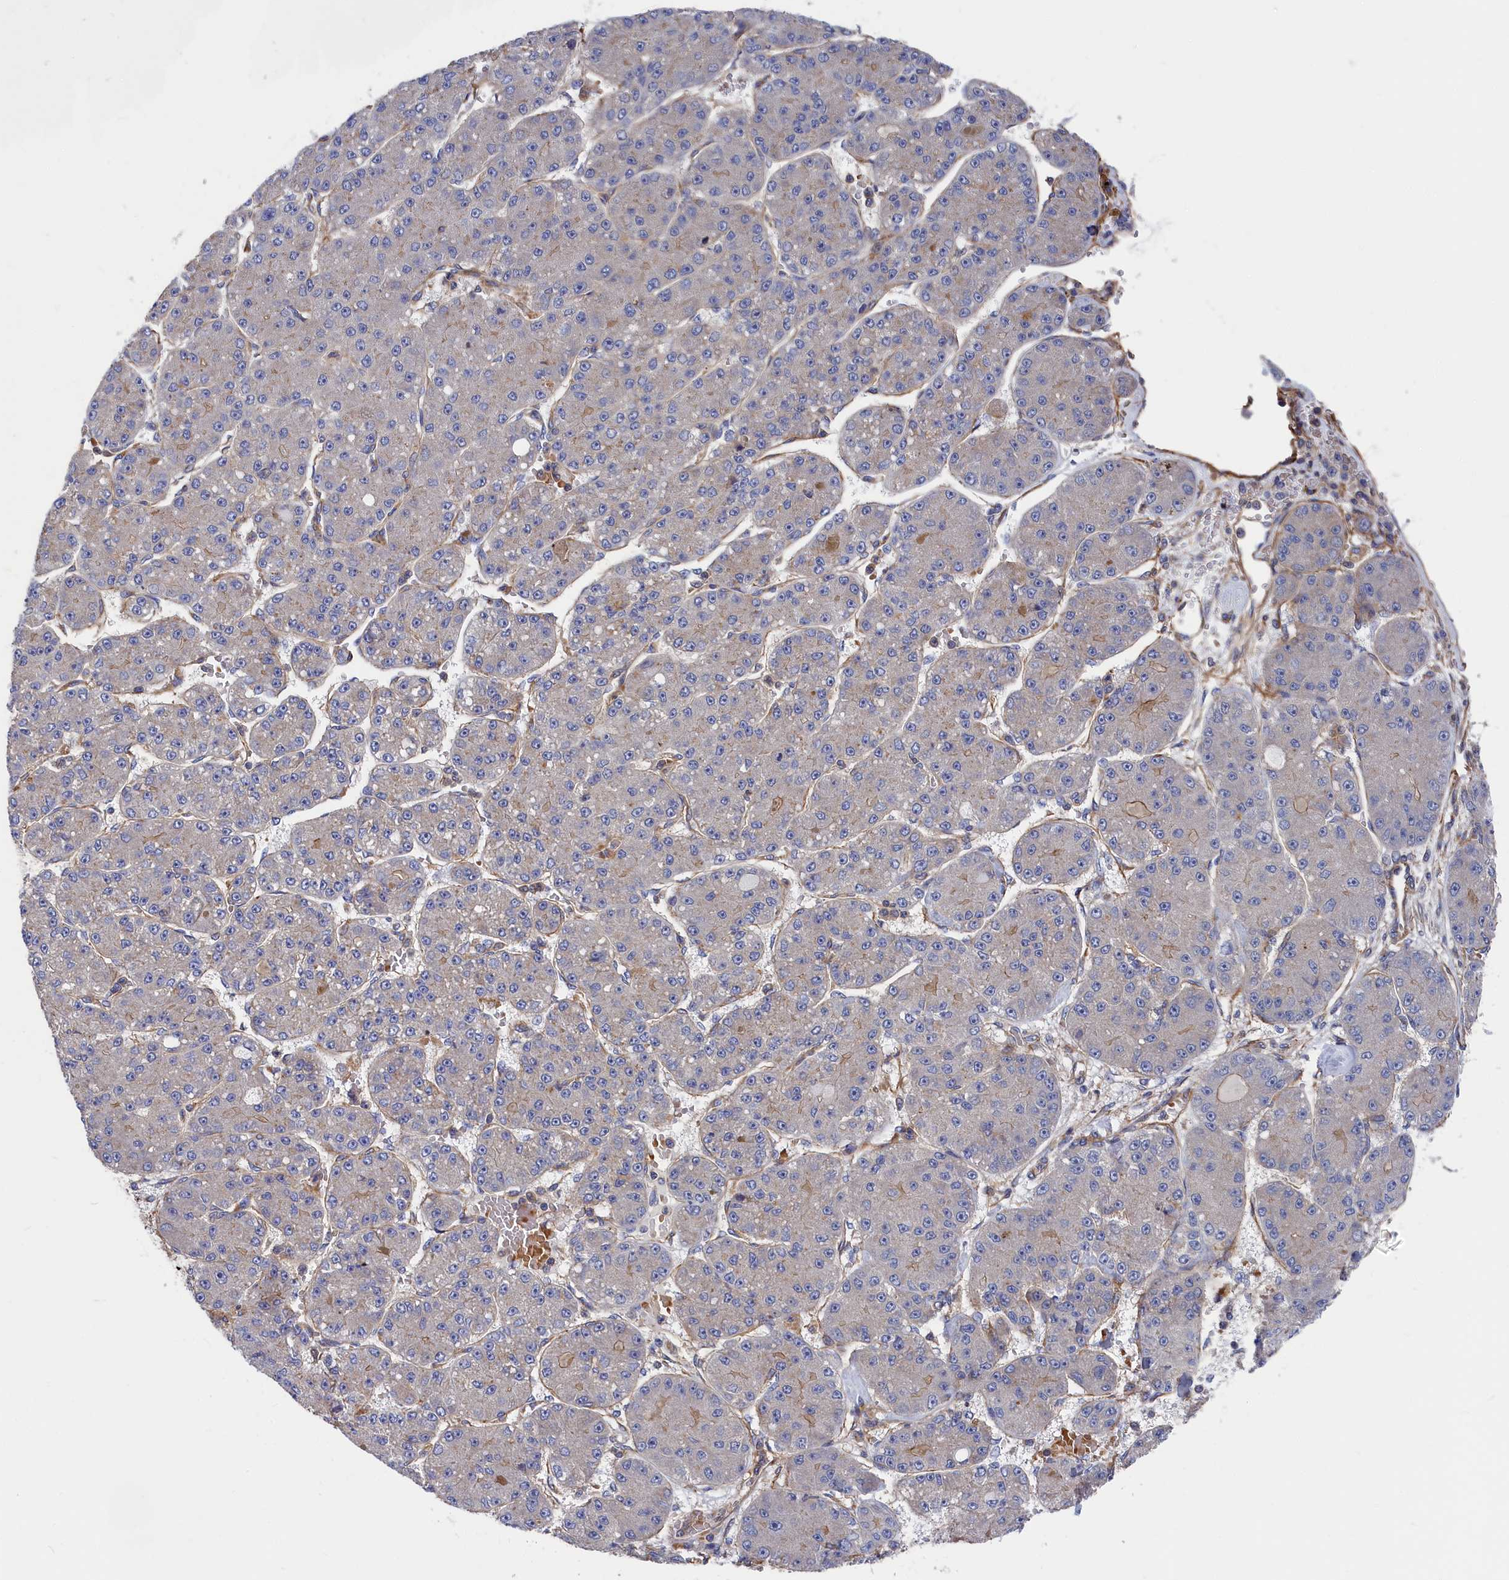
{"staining": {"intensity": "negative", "quantity": "none", "location": "none"}, "tissue": "liver cancer", "cell_type": "Tumor cells", "image_type": "cancer", "snomed": [{"axis": "morphology", "description": "Carcinoma, Hepatocellular, NOS"}, {"axis": "topography", "description": "Liver"}], "caption": "An immunohistochemistry (IHC) photomicrograph of hepatocellular carcinoma (liver) is shown. There is no staining in tumor cells of hepatocellular carcinoma (liver).", "gene": "LDHD", "patient": {"sex": "male", "age": 67}}